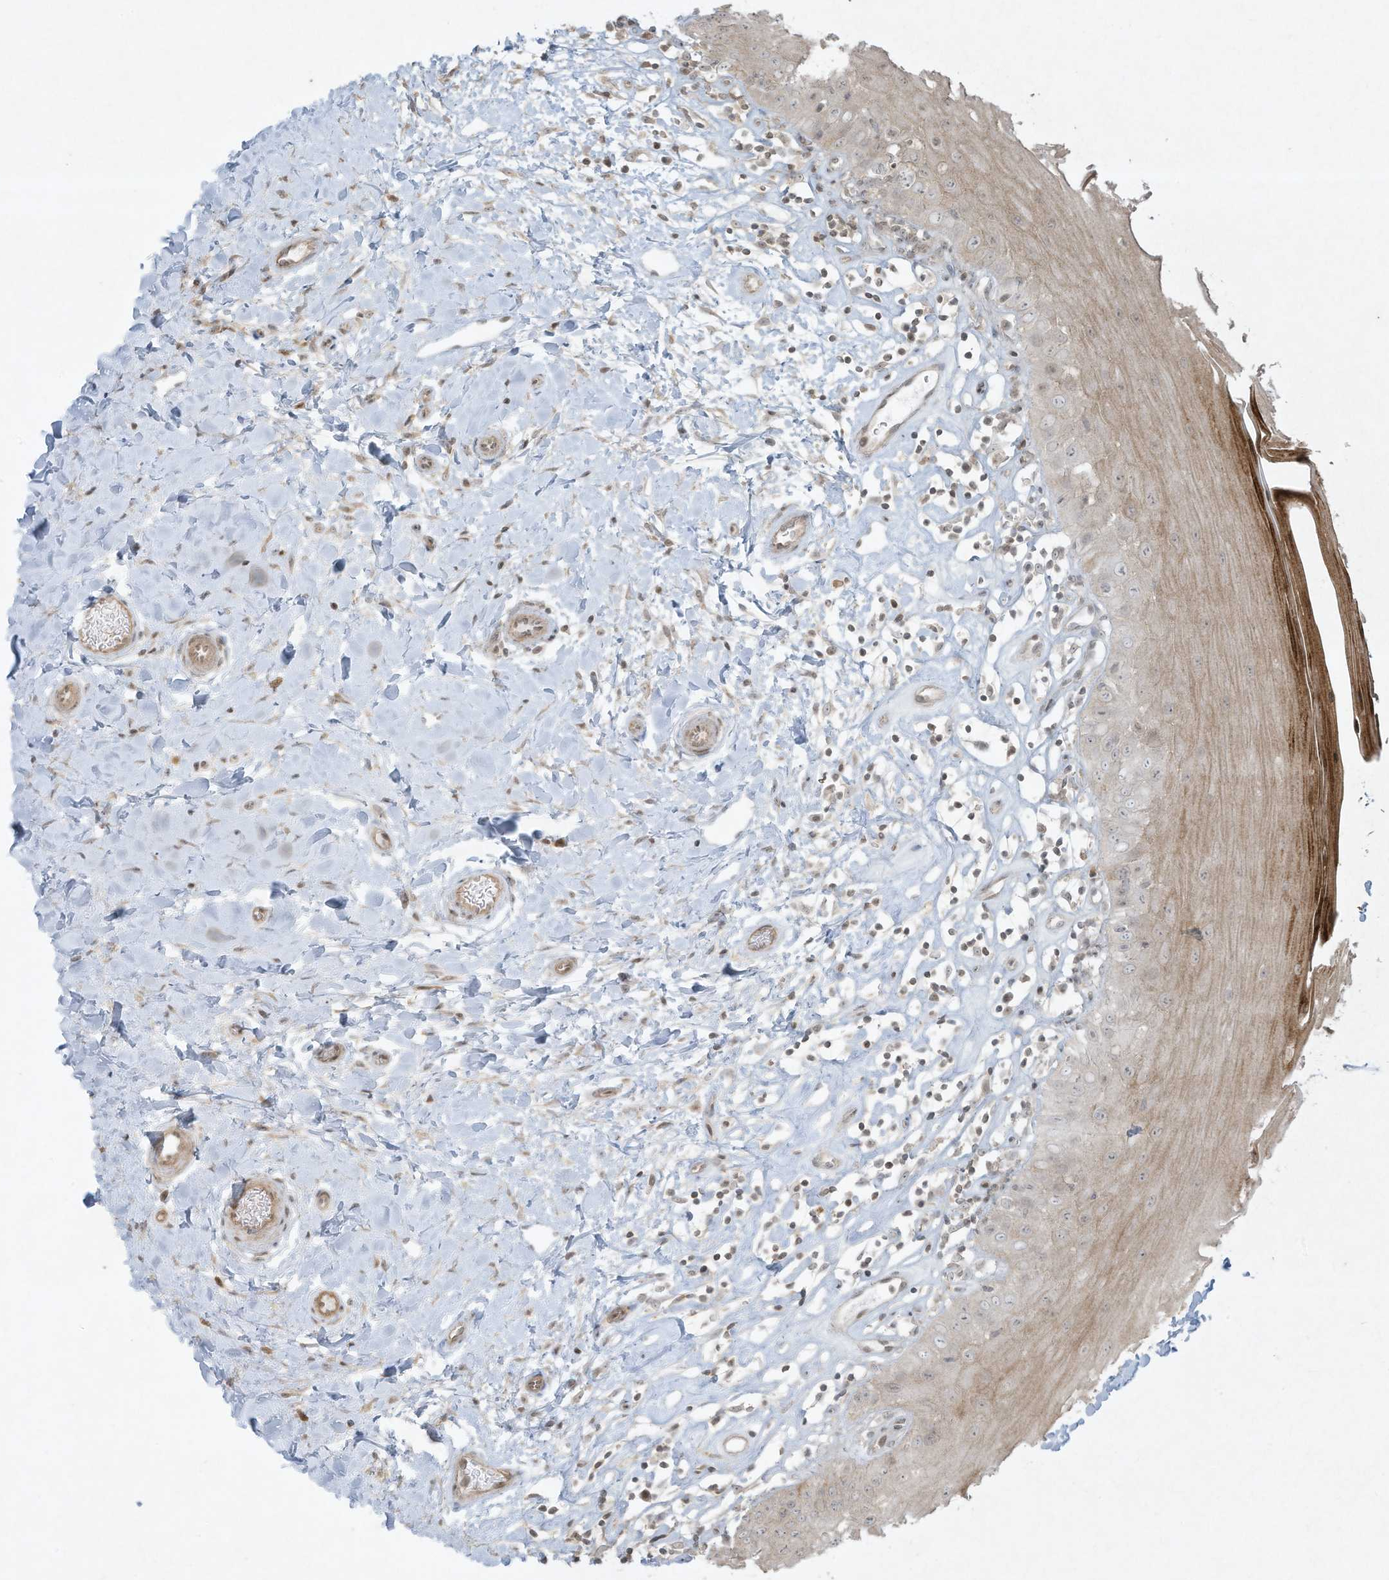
{"staining": {"intensity": "moderate", "quantity": "<25%", "location": "cytoplasmic/membranous,nuclear"}, "tissue": "oral mucosa", "cell_type": "Squamous epithelial cells", "image_type": "normal", "snomed": [{"axis": "morphology", "description": "Normal tissue, NOS"}, {"axis": "topography", "description": "Oral tissue"}], "caption": "Squamous epithelial cells exhibit low levels of moderate cytoplasmic/membranous,nuclear expression in approximately <25% of cells in normal oral mucosa.", "gene": "ZNF263", "patient": {"sex": "female", "age": 56}}